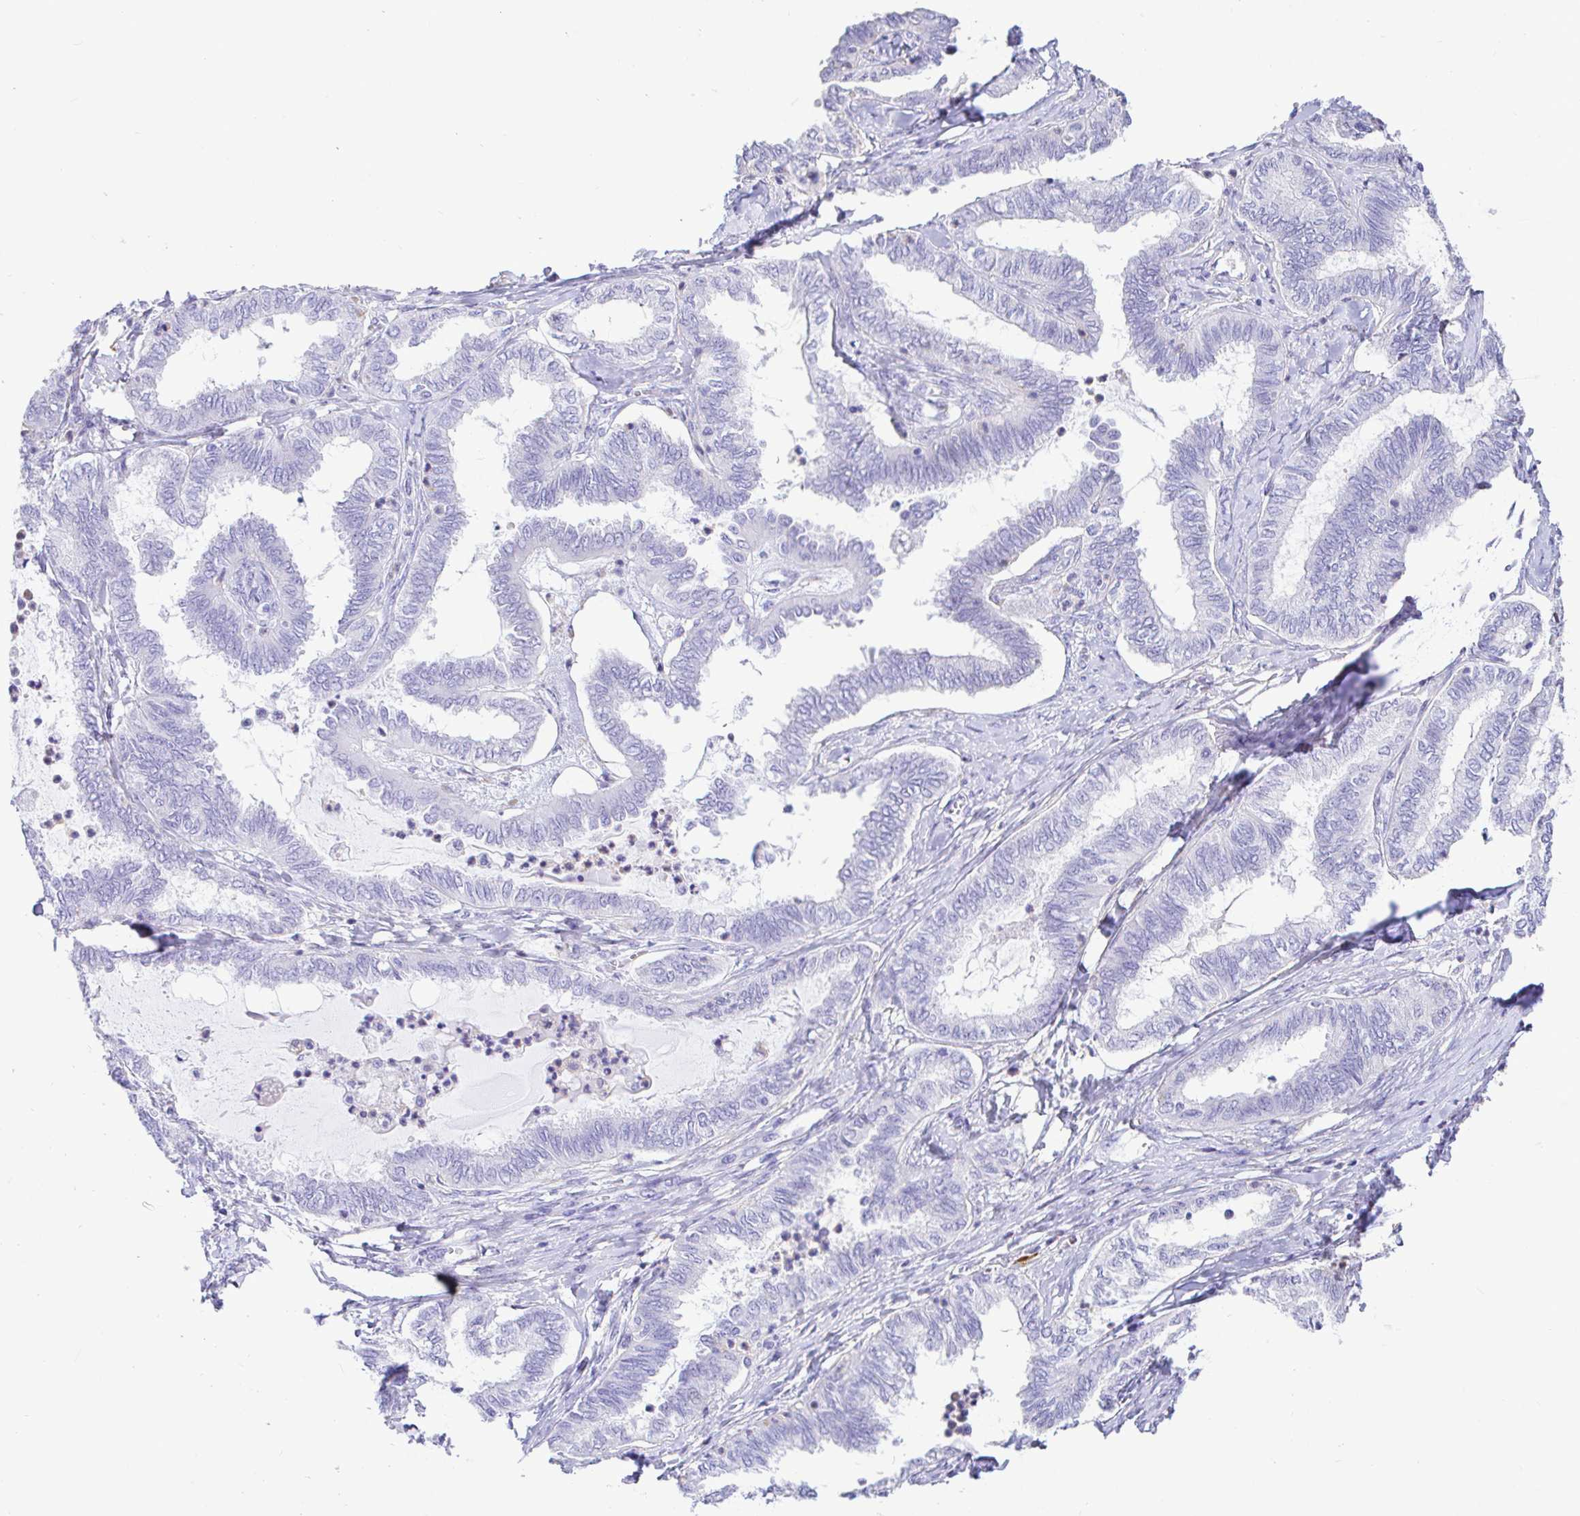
{"staining": {"intensity": "negative", "quantity": "none", "location": "none"}, "tissue": "ovarian cancer", "cell_type": "Tumor cells", "image_type": "cancer", "snomed": [{"axis": "morphology", "description": "Carcinoma, endometroid"}, {"axis": "topography", "description": "Ovary"}], "caption": "The micrograph shows no staining of tumor cells in ovarian endometroid carcinoma.", "gene": "CCDC62", "patient": {"sex": "female", "age": 70}}